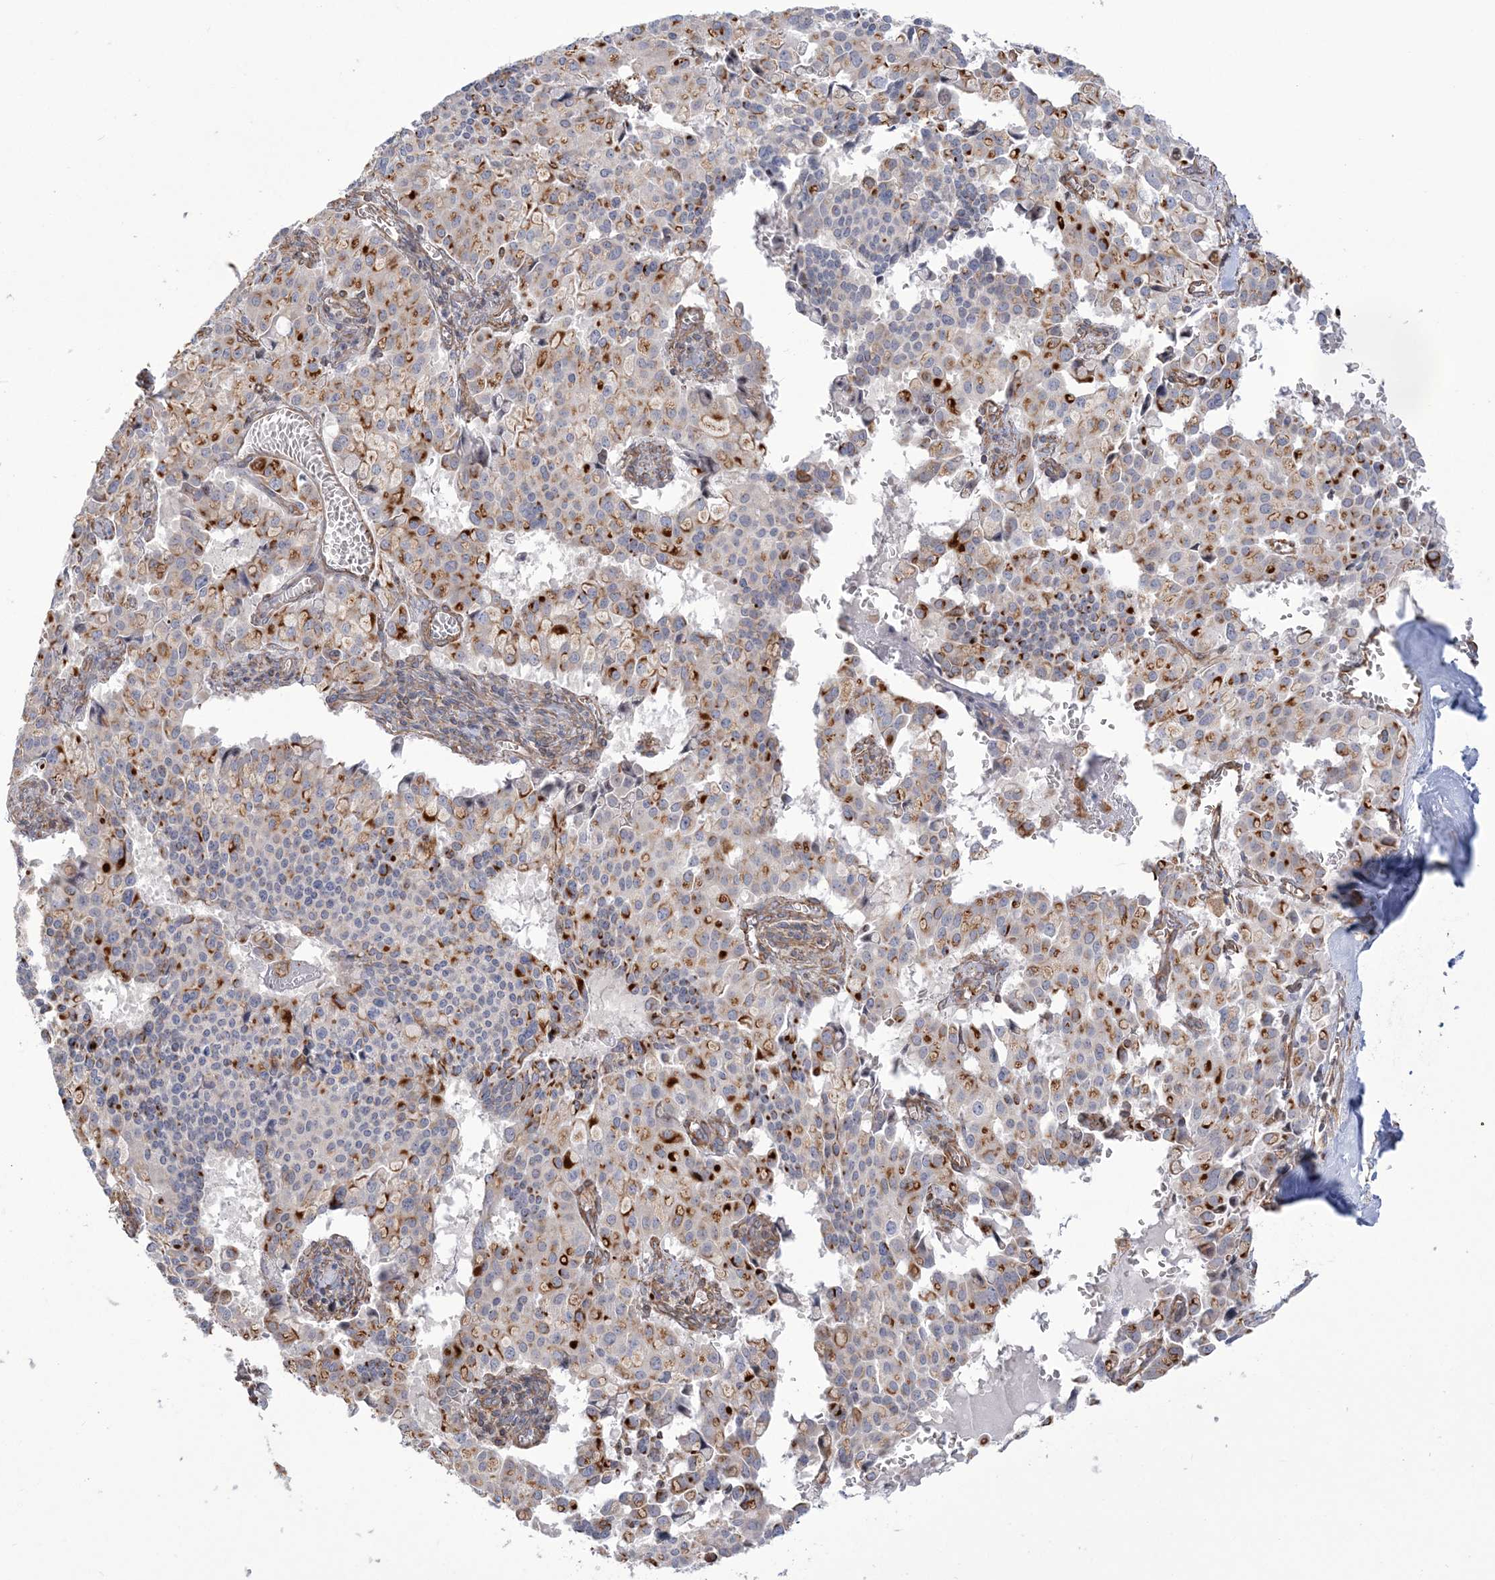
{"staining": {"intensity": "strong", "quantity": "<25%", "location": "cytoplasmic/membranous"}, "tissue": "pancreatic cancer", "cell_type": "Tumor cells", "image_type": "cancer", "snomed": [{"axis": "morphology", "description": "Adenocarcinoma, NOS"}, {"axis": "topography", "description": "Pancreas"}], "caption": "An immunohistochemistry histopathology image of neoplastic tissue is shown. Protein staining in brown shows strong cytoplasmic/membranous positivity in pancreatic cancer (adenocarcinoma) within tumor cells.", "gene": "ZNF821", "patient": {"sex": "male", "age": 65}}